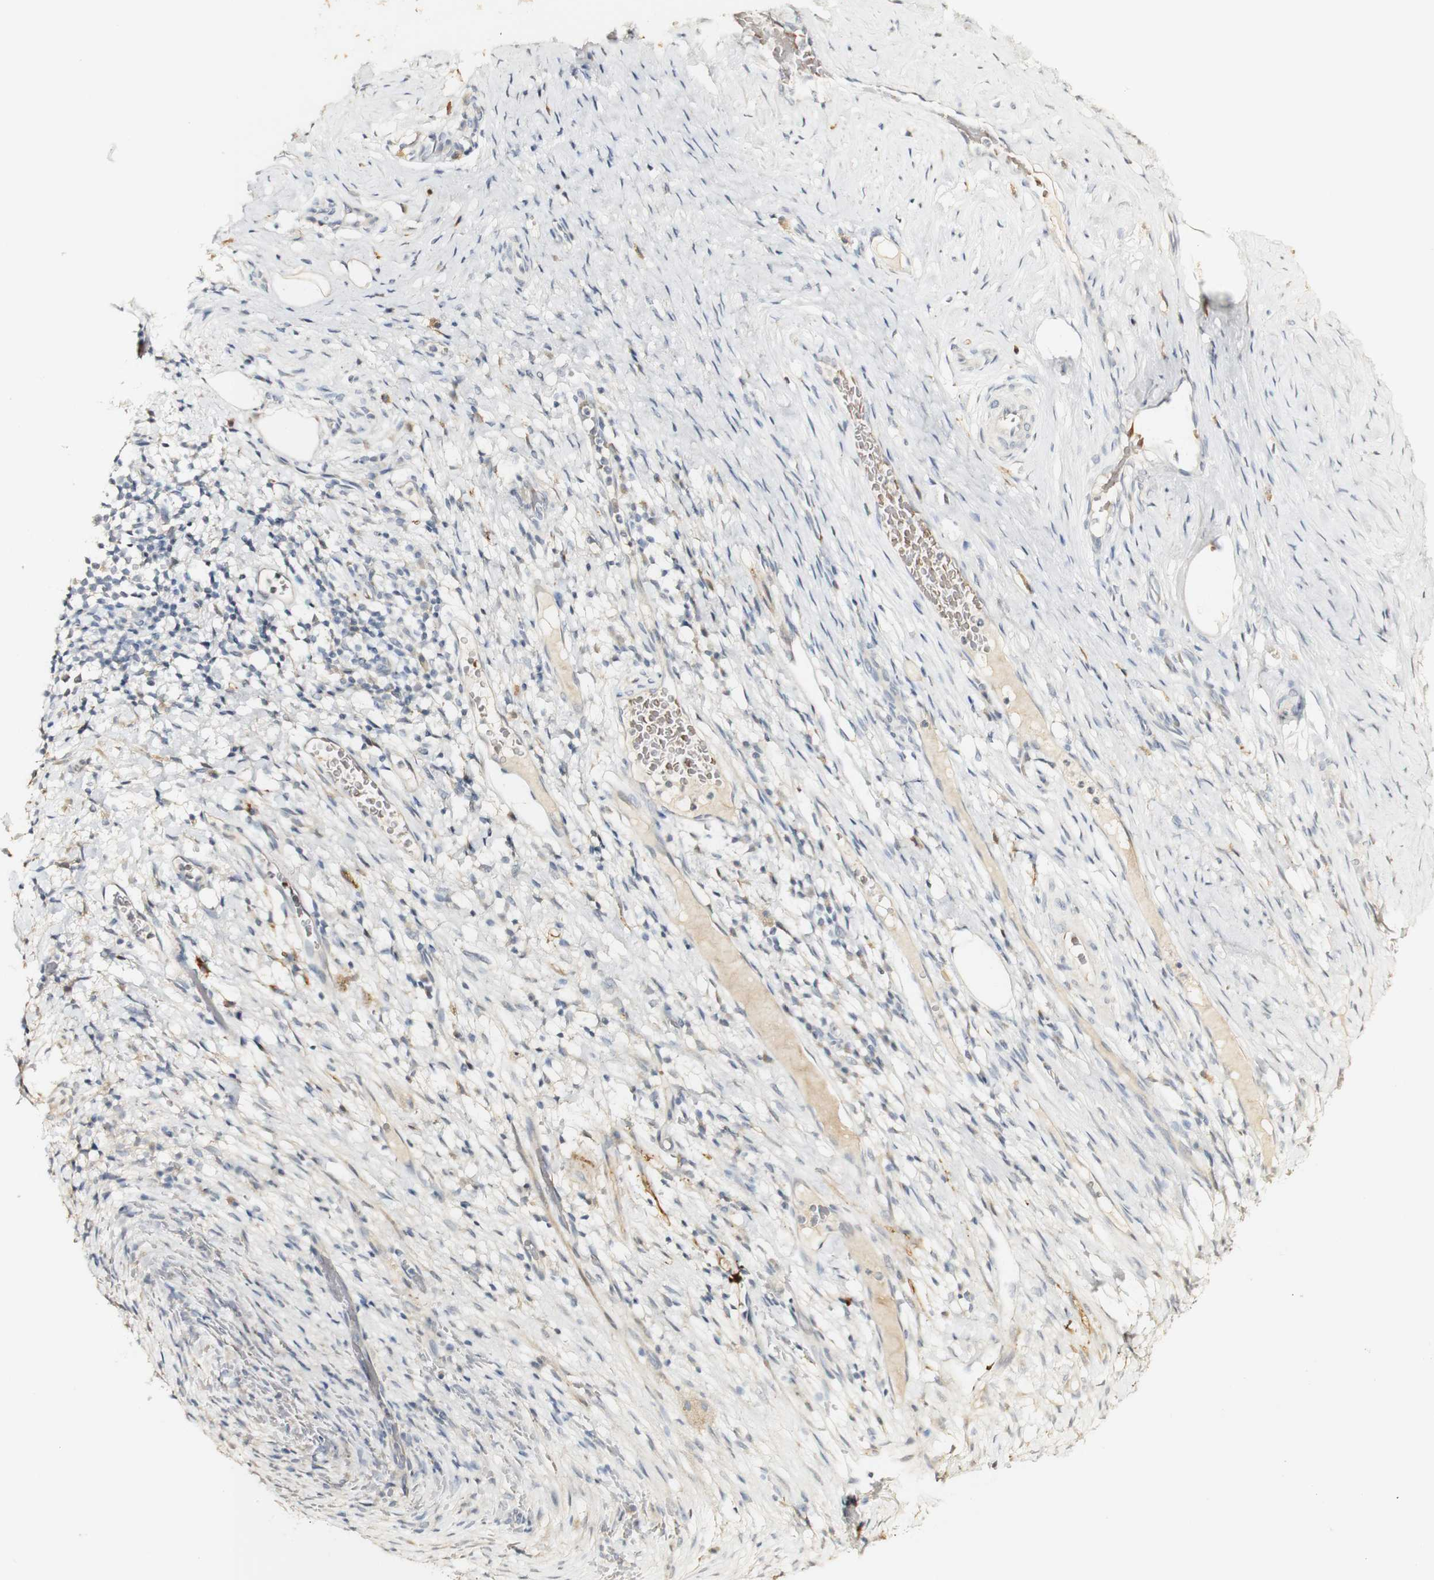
{"staining": {"intensity": "weak", "quantity": "<25%", "location": "cytoplasmic/membranous"}, "tissue": "cervical cancer", "cell_type": "Tumor cells", "image_type": "cancer", "snomed": [{"axis": "morphology", "description": "Squamous cell carcinoma, NOS"}, {"axis": "topography", "description": "Cervix"}], "caption": "The micrograph displays no staining of tumor cells in squamous cell carcinoma (cervical).", "gene": "SYT7", "patient": {"sex": "female", "age": 51}}